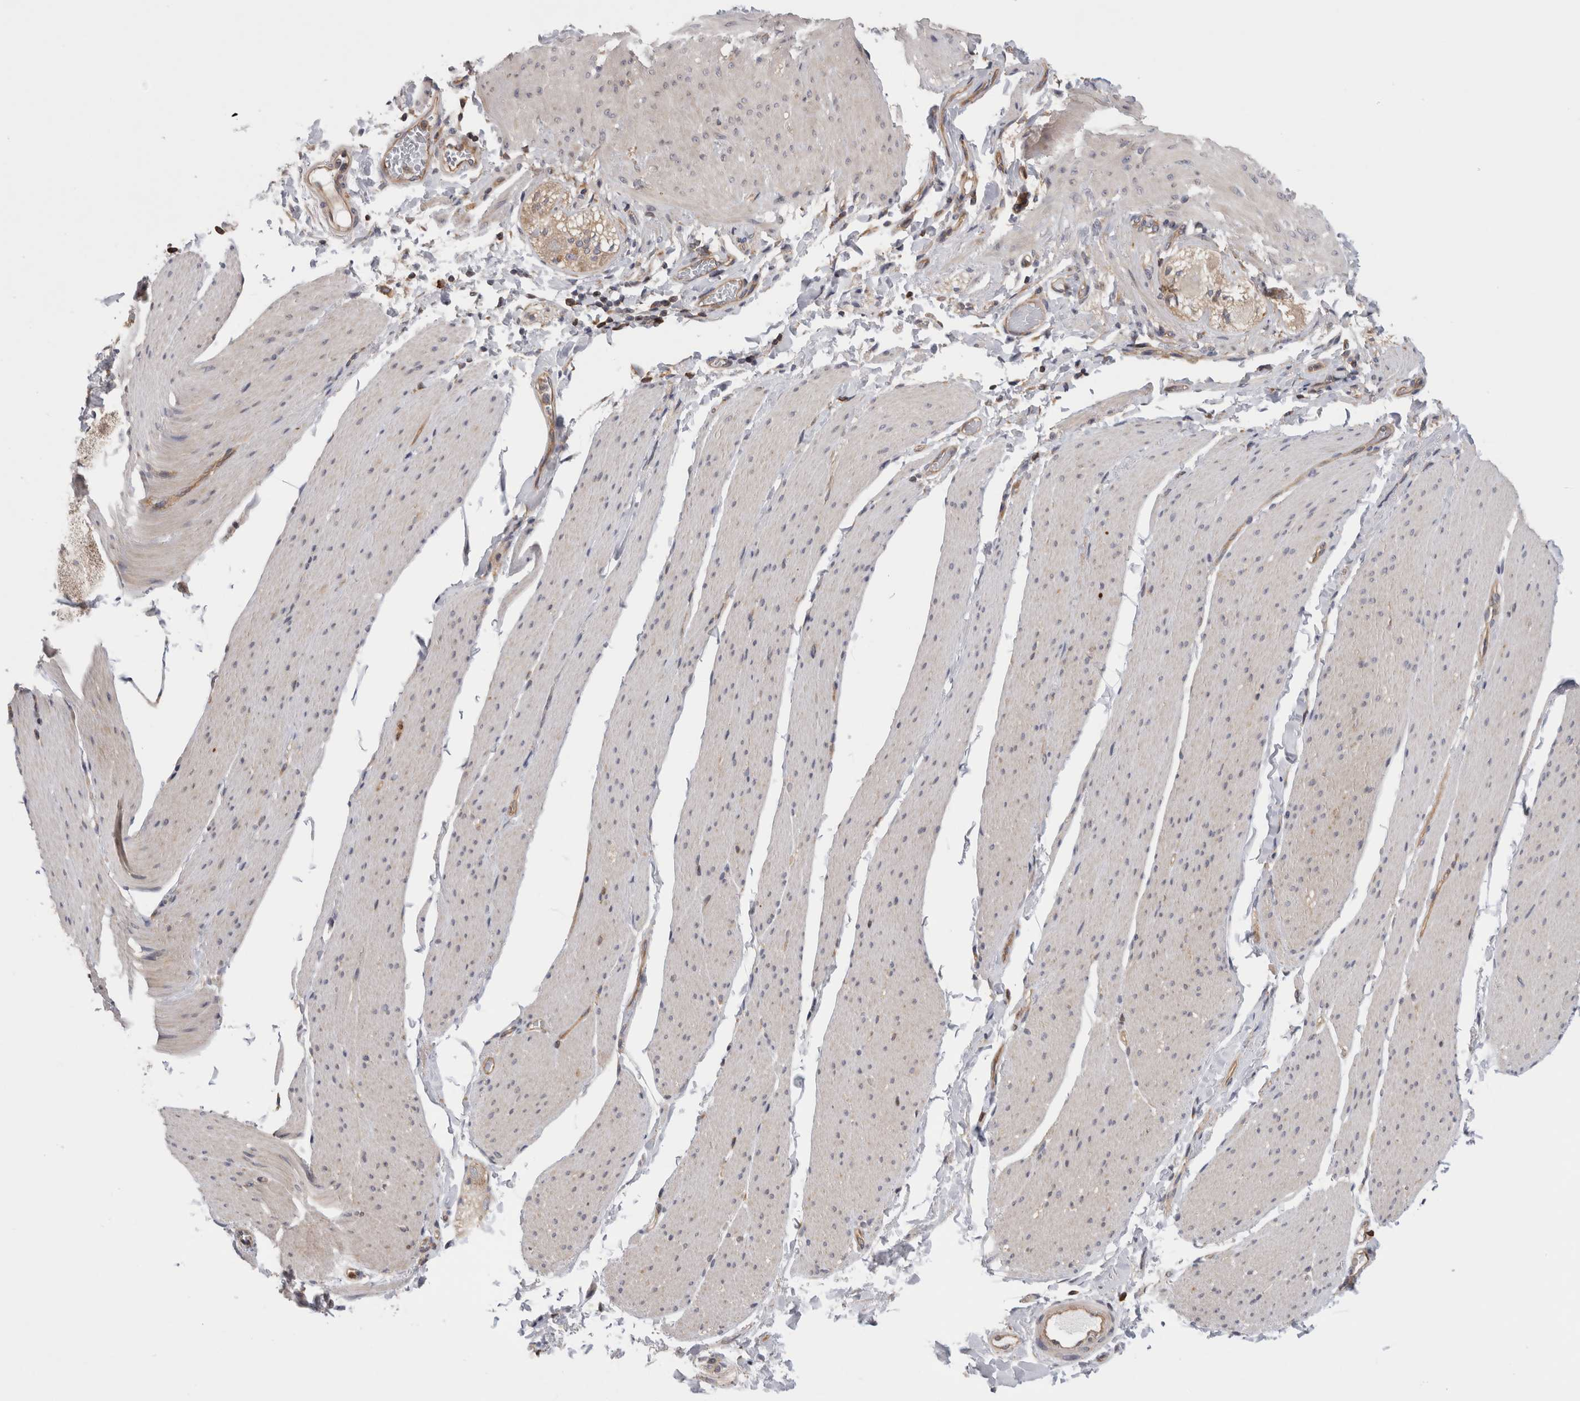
{"staining": {"intensity": "weak", "quantity": "<25%", "location": "cytoplasmic/membranous"}, "tissue": "smooth muscle", "cell_type": "Smooth muscle cells", "image_type": "normal", "snomed": [{"axis": "morphology", "description": "Normal tissue, NOS"}, {"axis": "topography", "description": "Smooth muscle"}, {"axis": "topography", "description": "Small intestine"}], "caption": "Immunohistochemistry histopathology image of benign smooth muscle: smooth muscle stained with DAB (3,3'-diaminobenzidine) demonstrates no significant protein positivity in smooth muscle cells. Nuclei are stained in blue.", "gene": "GRIK2", "patient": {"sex": "female", "age": 84}}